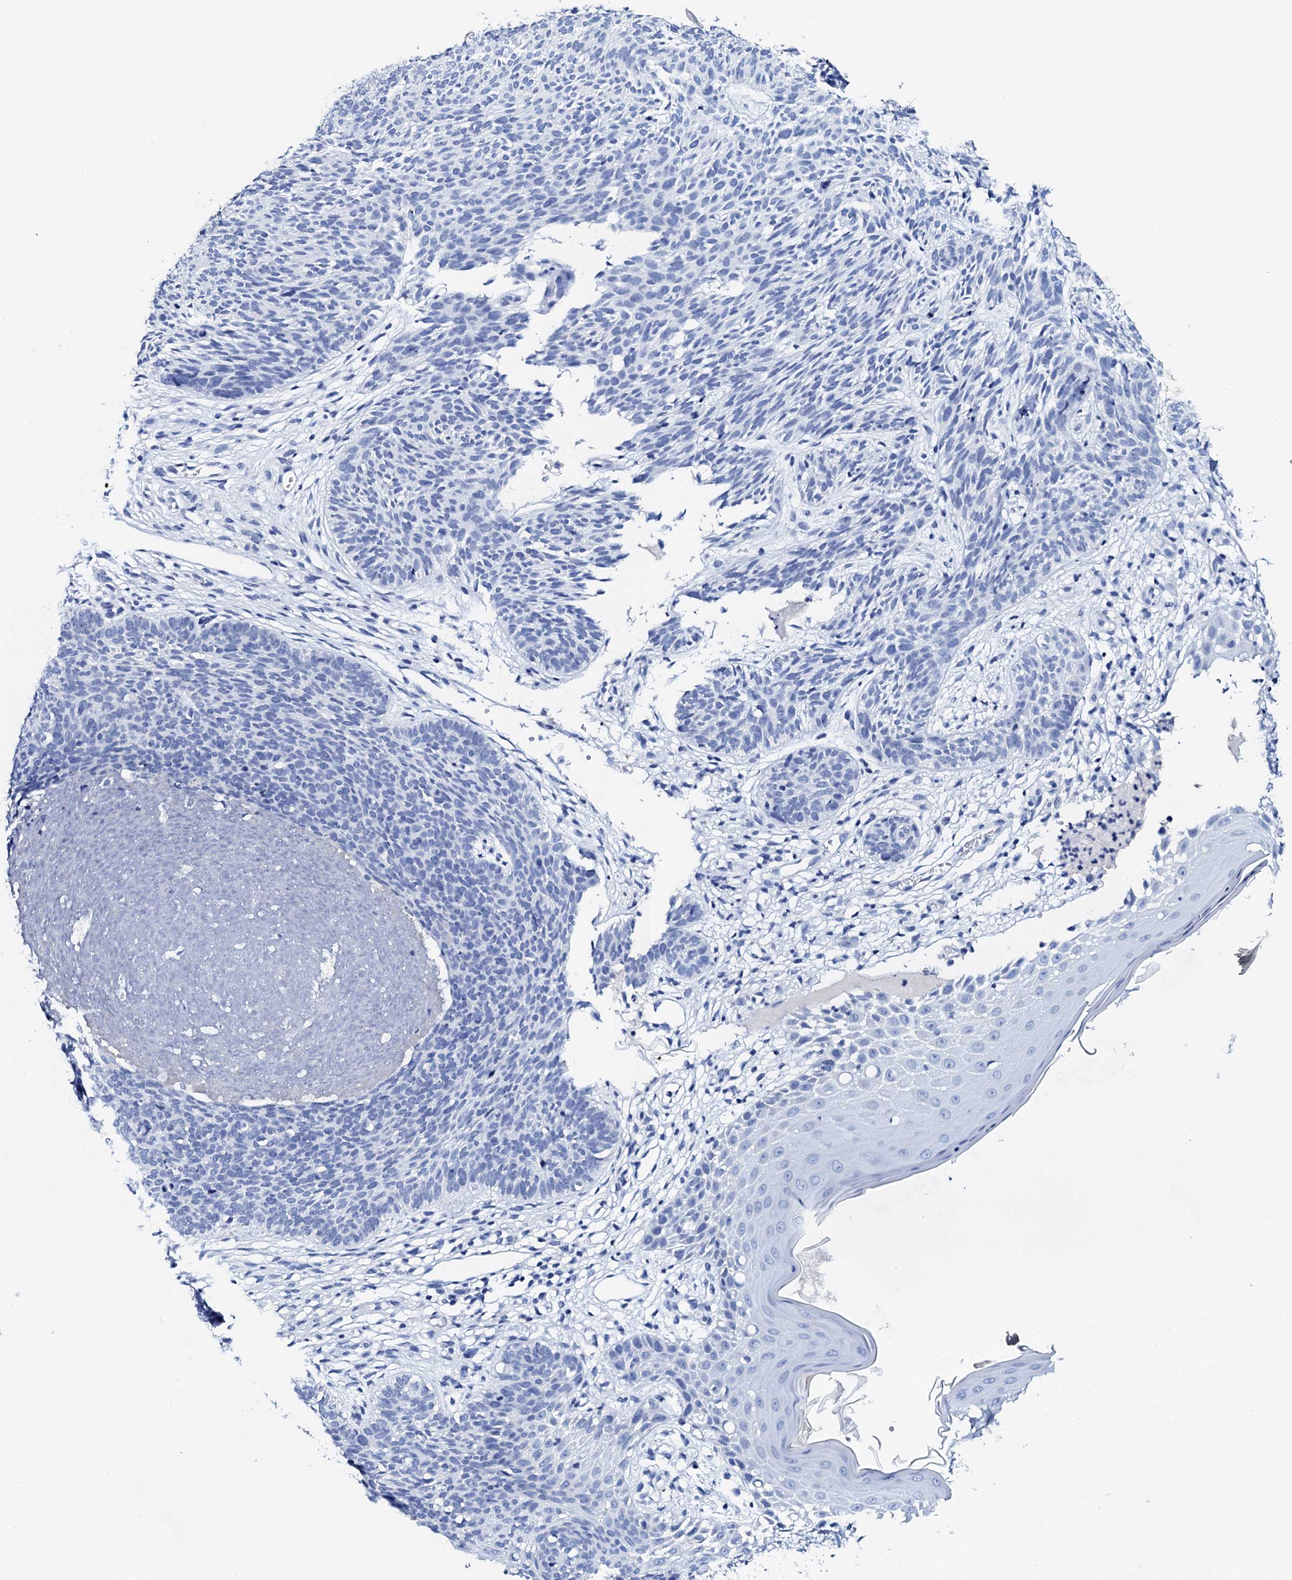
{"staining": {"intensity": "negative", "quantity": "none", "location": "none"}, "tissue": "skin cancer", "cell_type": "Tumor cells", "image_type": "cancer", "snomed": [{"axis": "morphology", "description": "Basal cell carcinoma"}, {"axis": "topography", "description": "Skin"}], "caption": "Skin cancer was stained to show a protein in brown. There is no significant positivity in tumor cells.", "gene": "FBXL16", "patient": {"sex": "female", "age": 66}}